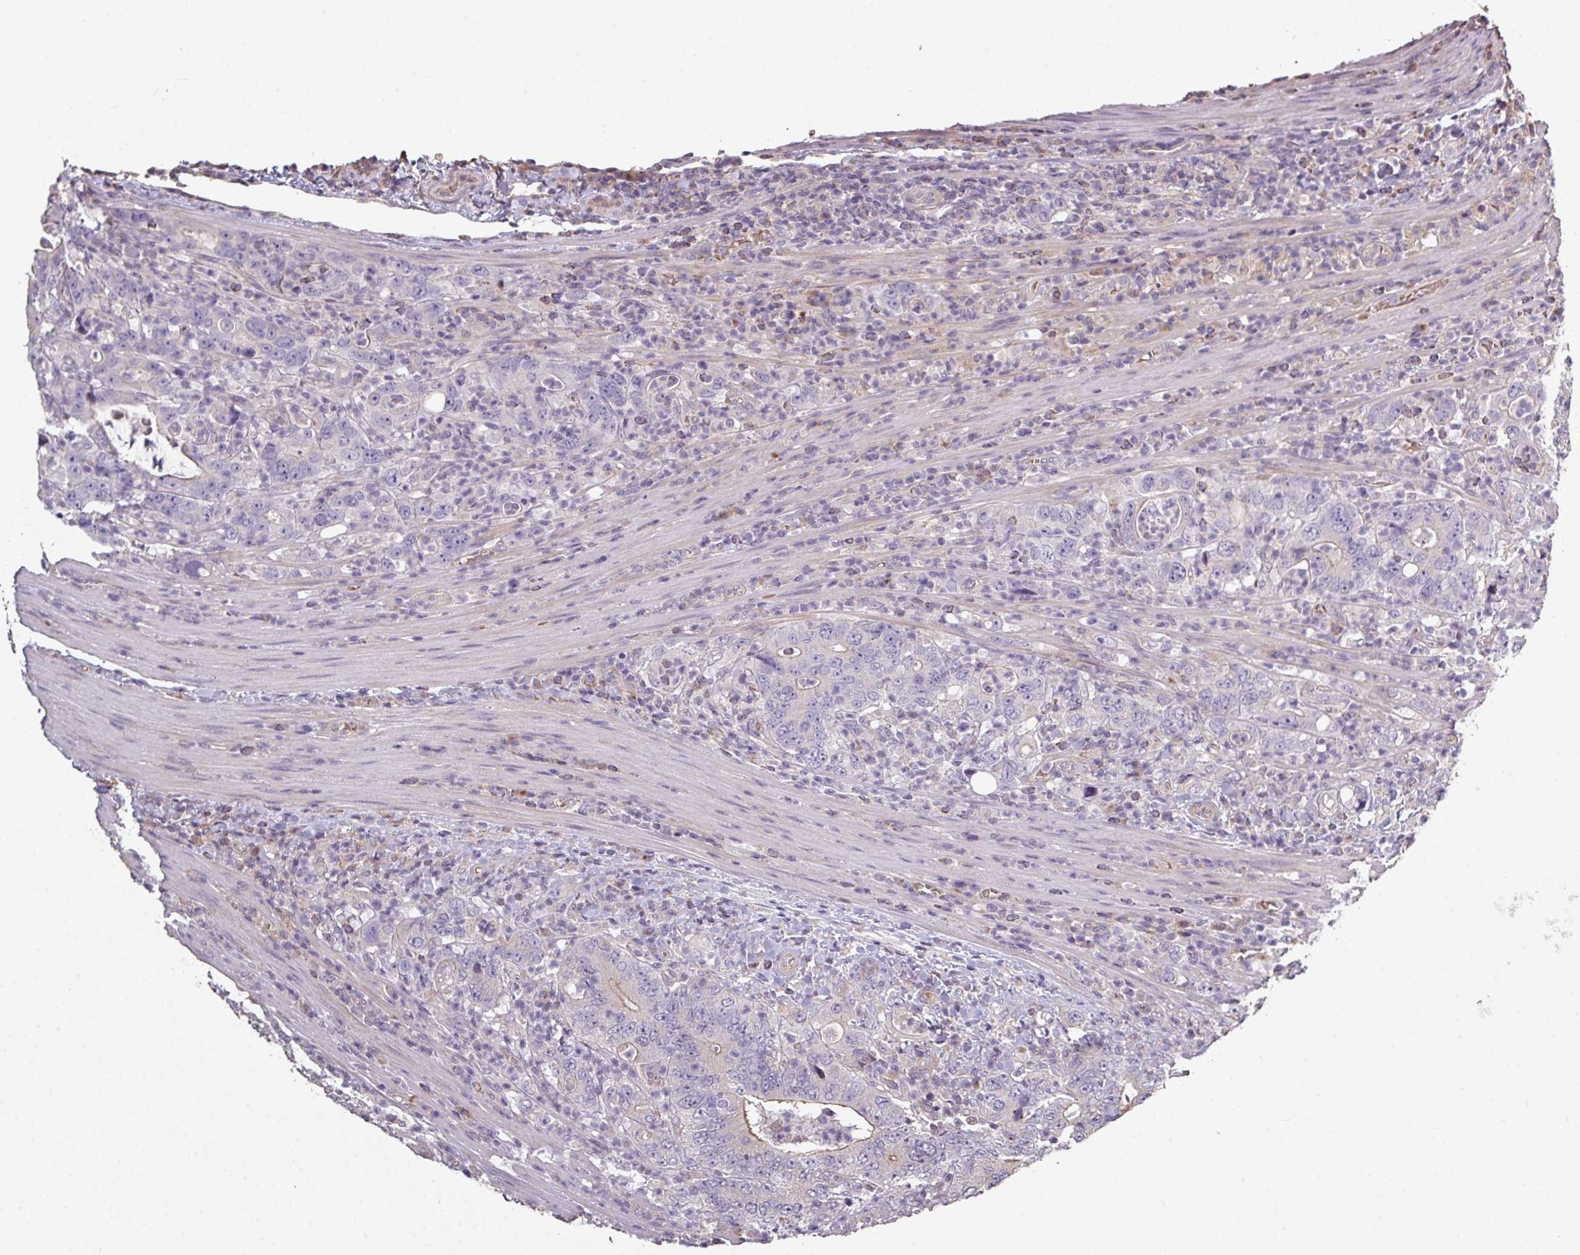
{"staining": {"intensity": "negative", "quantity": "none", "location": "none"}, "tissue": "colorectal cancer", "cell_type": "Tumor cells", "image_type": "cancer", "snomed": [{"axis": "morphology", "description": "Adenocarcinoma, NOS"}, {"axis": "topography", "description": "Colon"}], "caption": "This is an immunohistochemistry (IHC) photomicrograph of human adenocarcinoma (colorectal). There is no expression in tumor cells.", "gene": "NHSL2", "patient": {"sex": "female", "age": 75}}